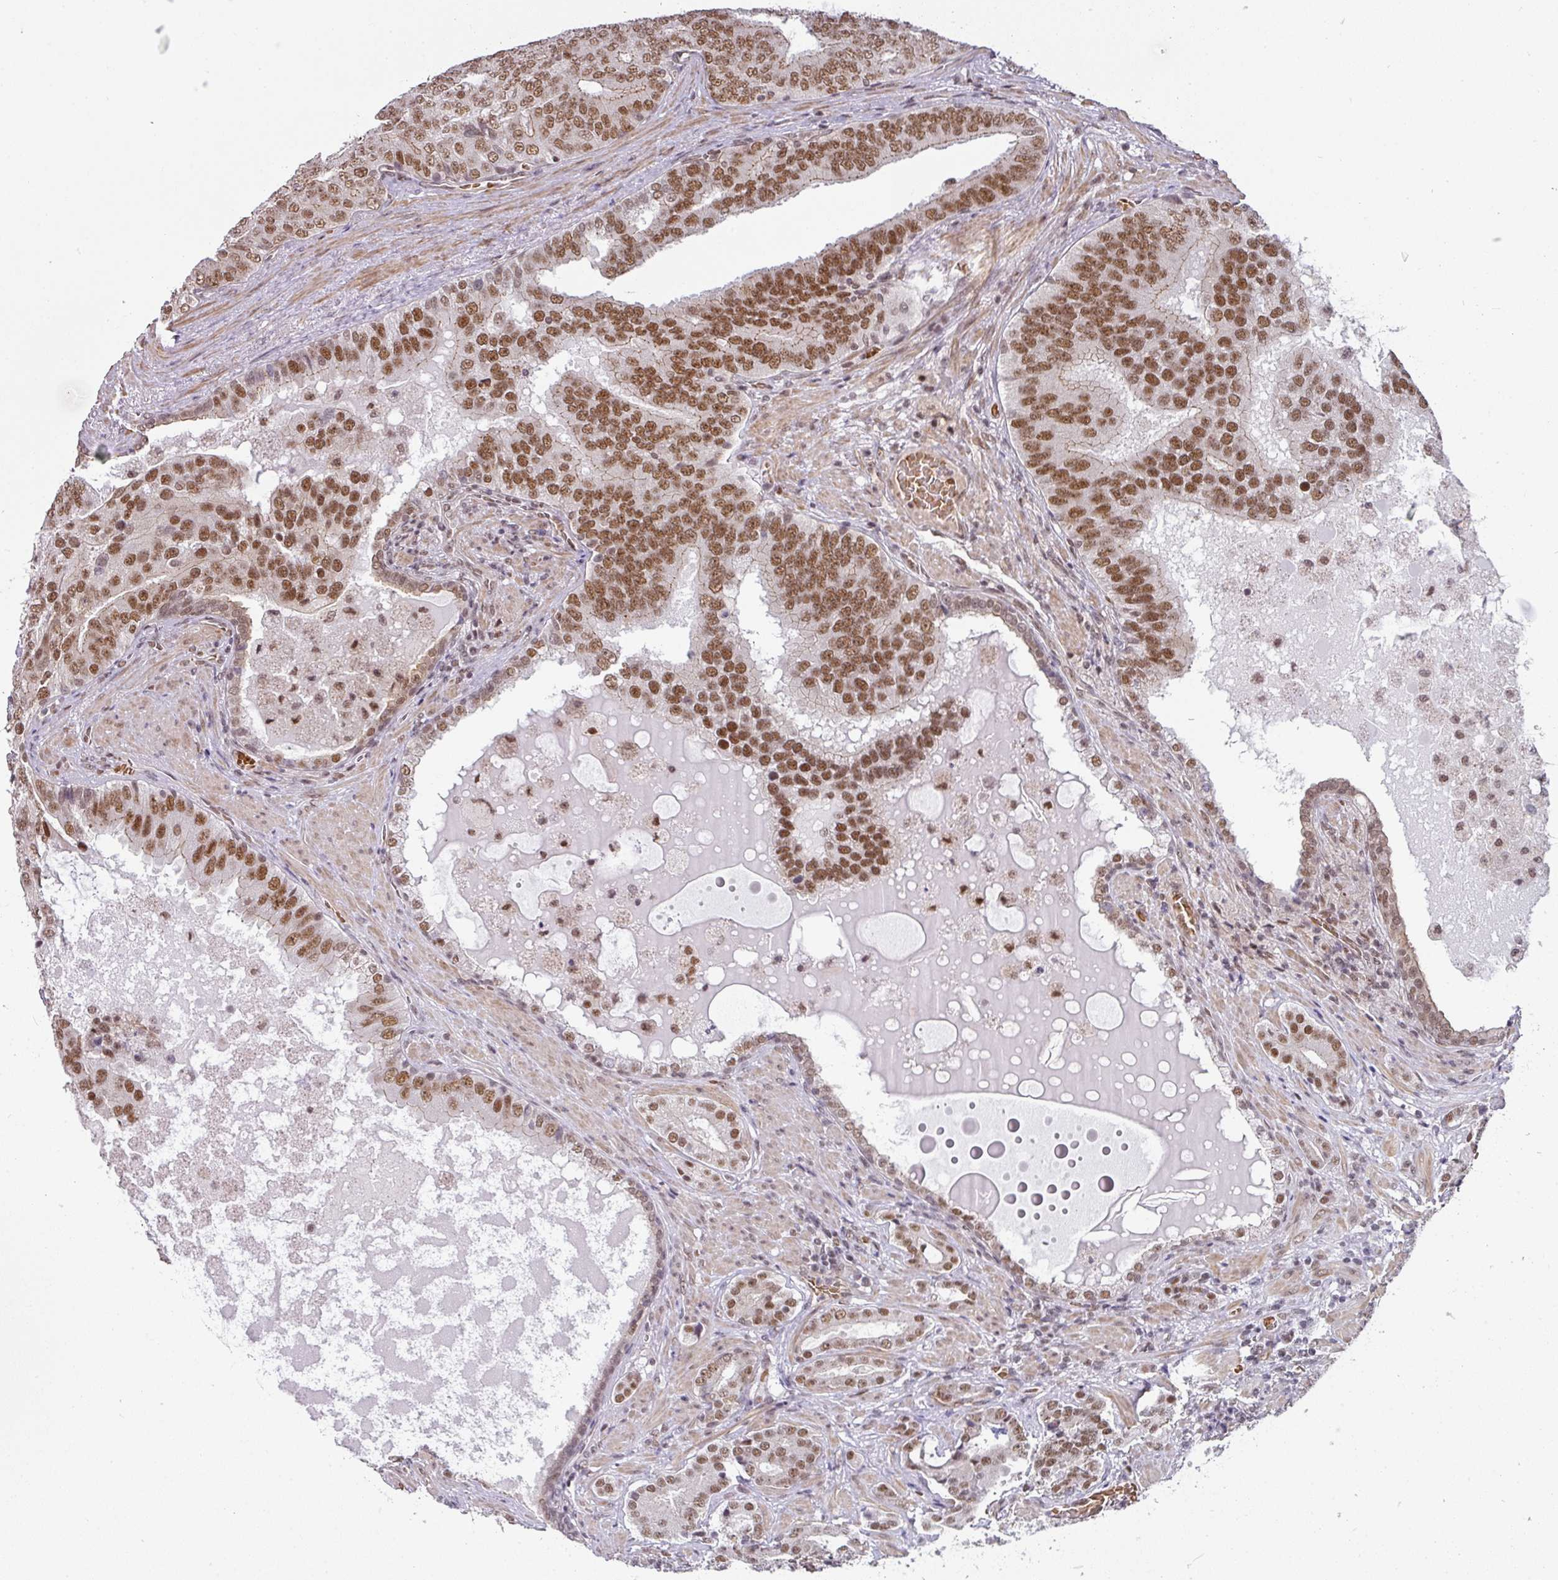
{"staining": {"intensity": "moderate", "quantity": ">75%", "location": "nuclear"}, "tissue": "prostate cancer", "cell_type": "Tumor cells", "image_type": "cancer", "snomed": [{"axis": "morphology", "description": "Adenocarcinoma, High grade"}, {"axis": "topography", "description": "Prostate"}], "caption": "The micrograph demonstrates a brown stain indicating the presence of a protein in the nuclear of tumor cells in prostate cancer.", "gene": "NCOA5", "patient": {"sex": "male", "age": 55}}